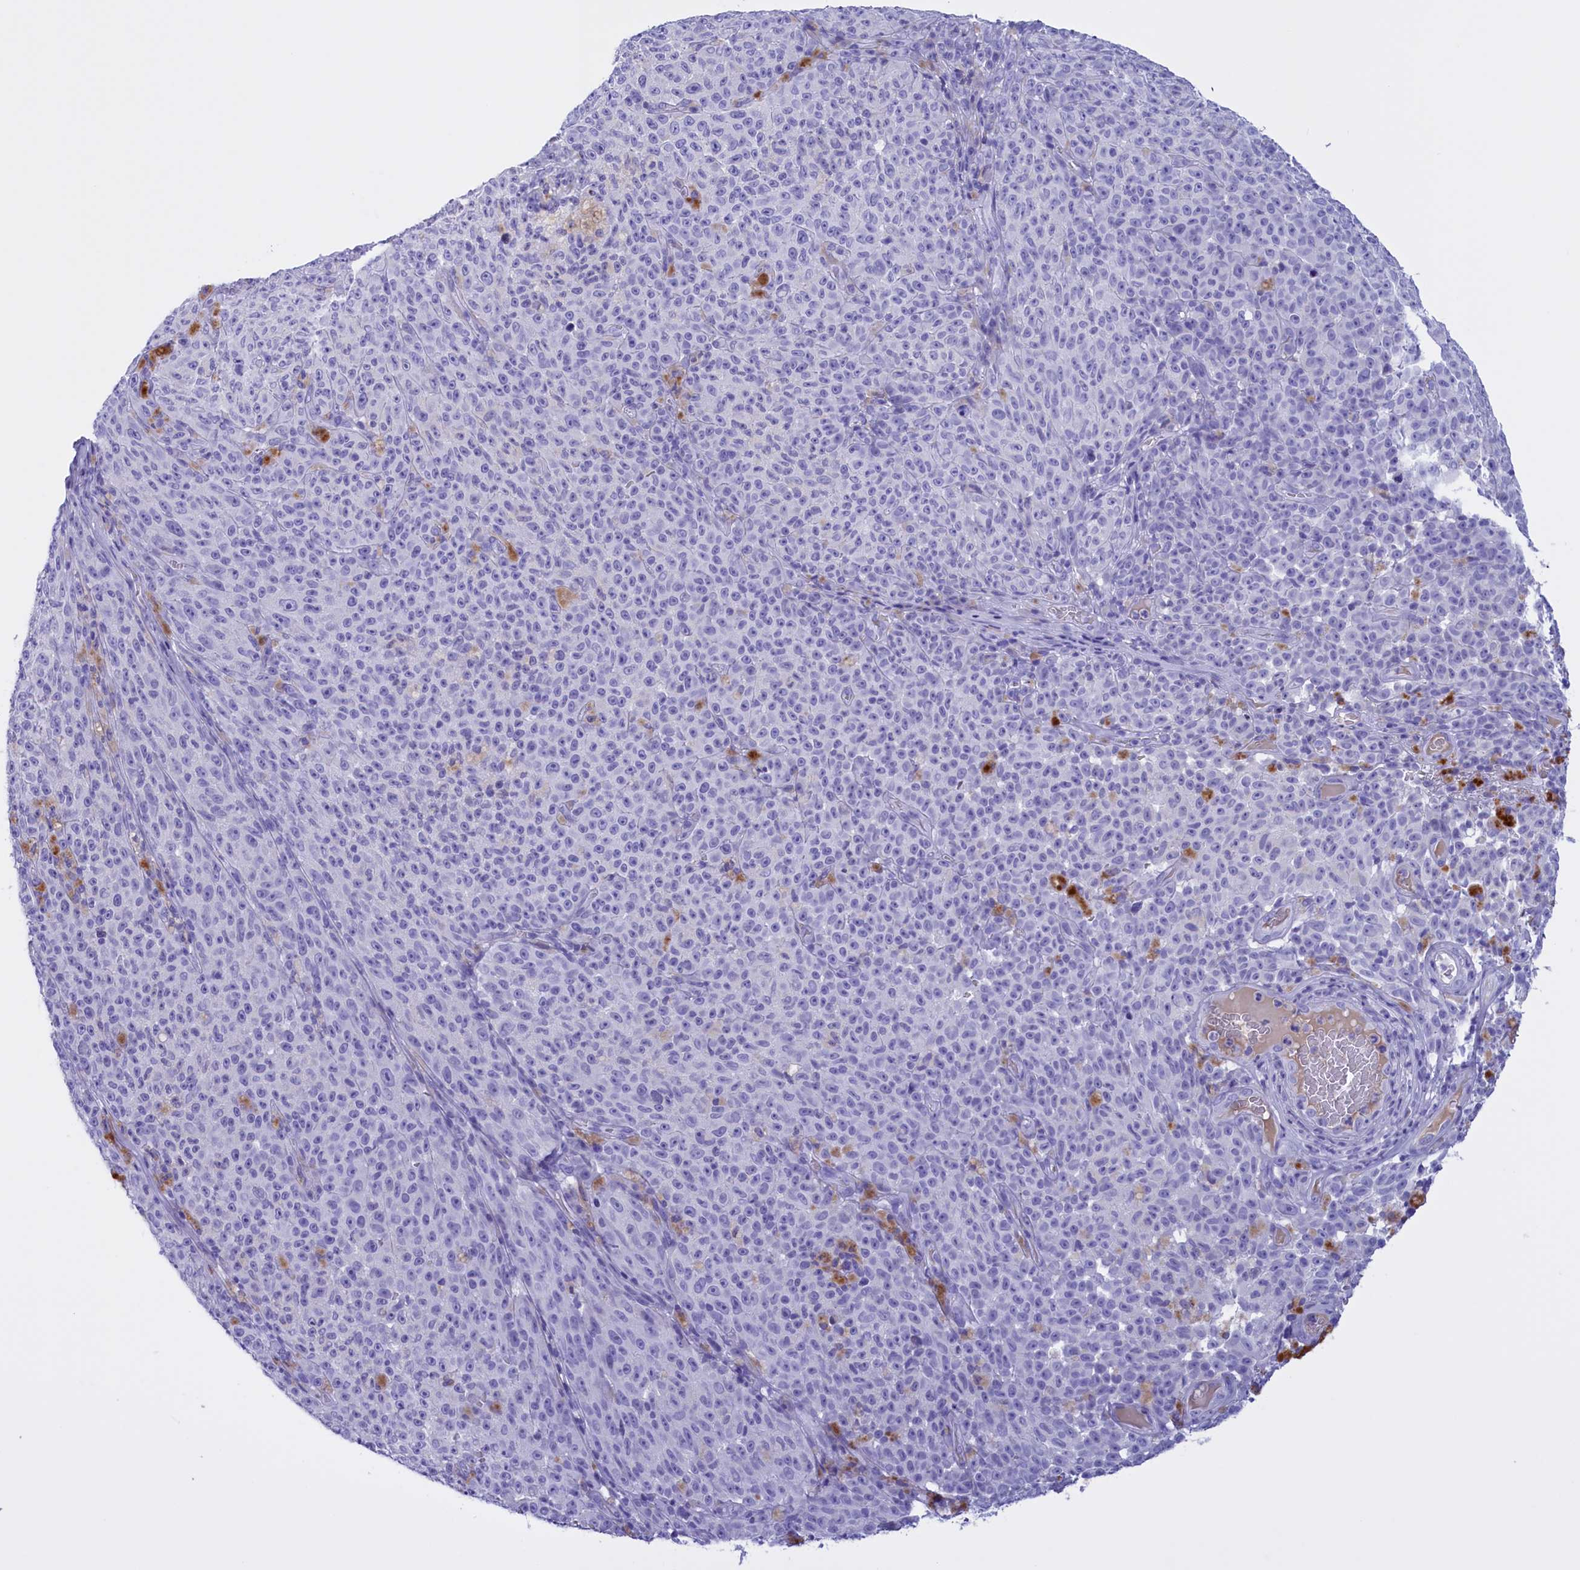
{"staining": {"intensity": "negative", "quantity": "none", "location": "none"}, "tissue": "melanoma", "cell_type": "Tumor cells", "image_type": "cancer", "snomed": [{"axis": "morphology", "description": "Malignant melanoma, NOS"}, {"axis": "topography", "description": "Skin"}], "caption": "Tumor cells are negative for brown protein staining in melanoma.", "gene": "PROK2", "patient": {"sex": "female", "age": 82}}